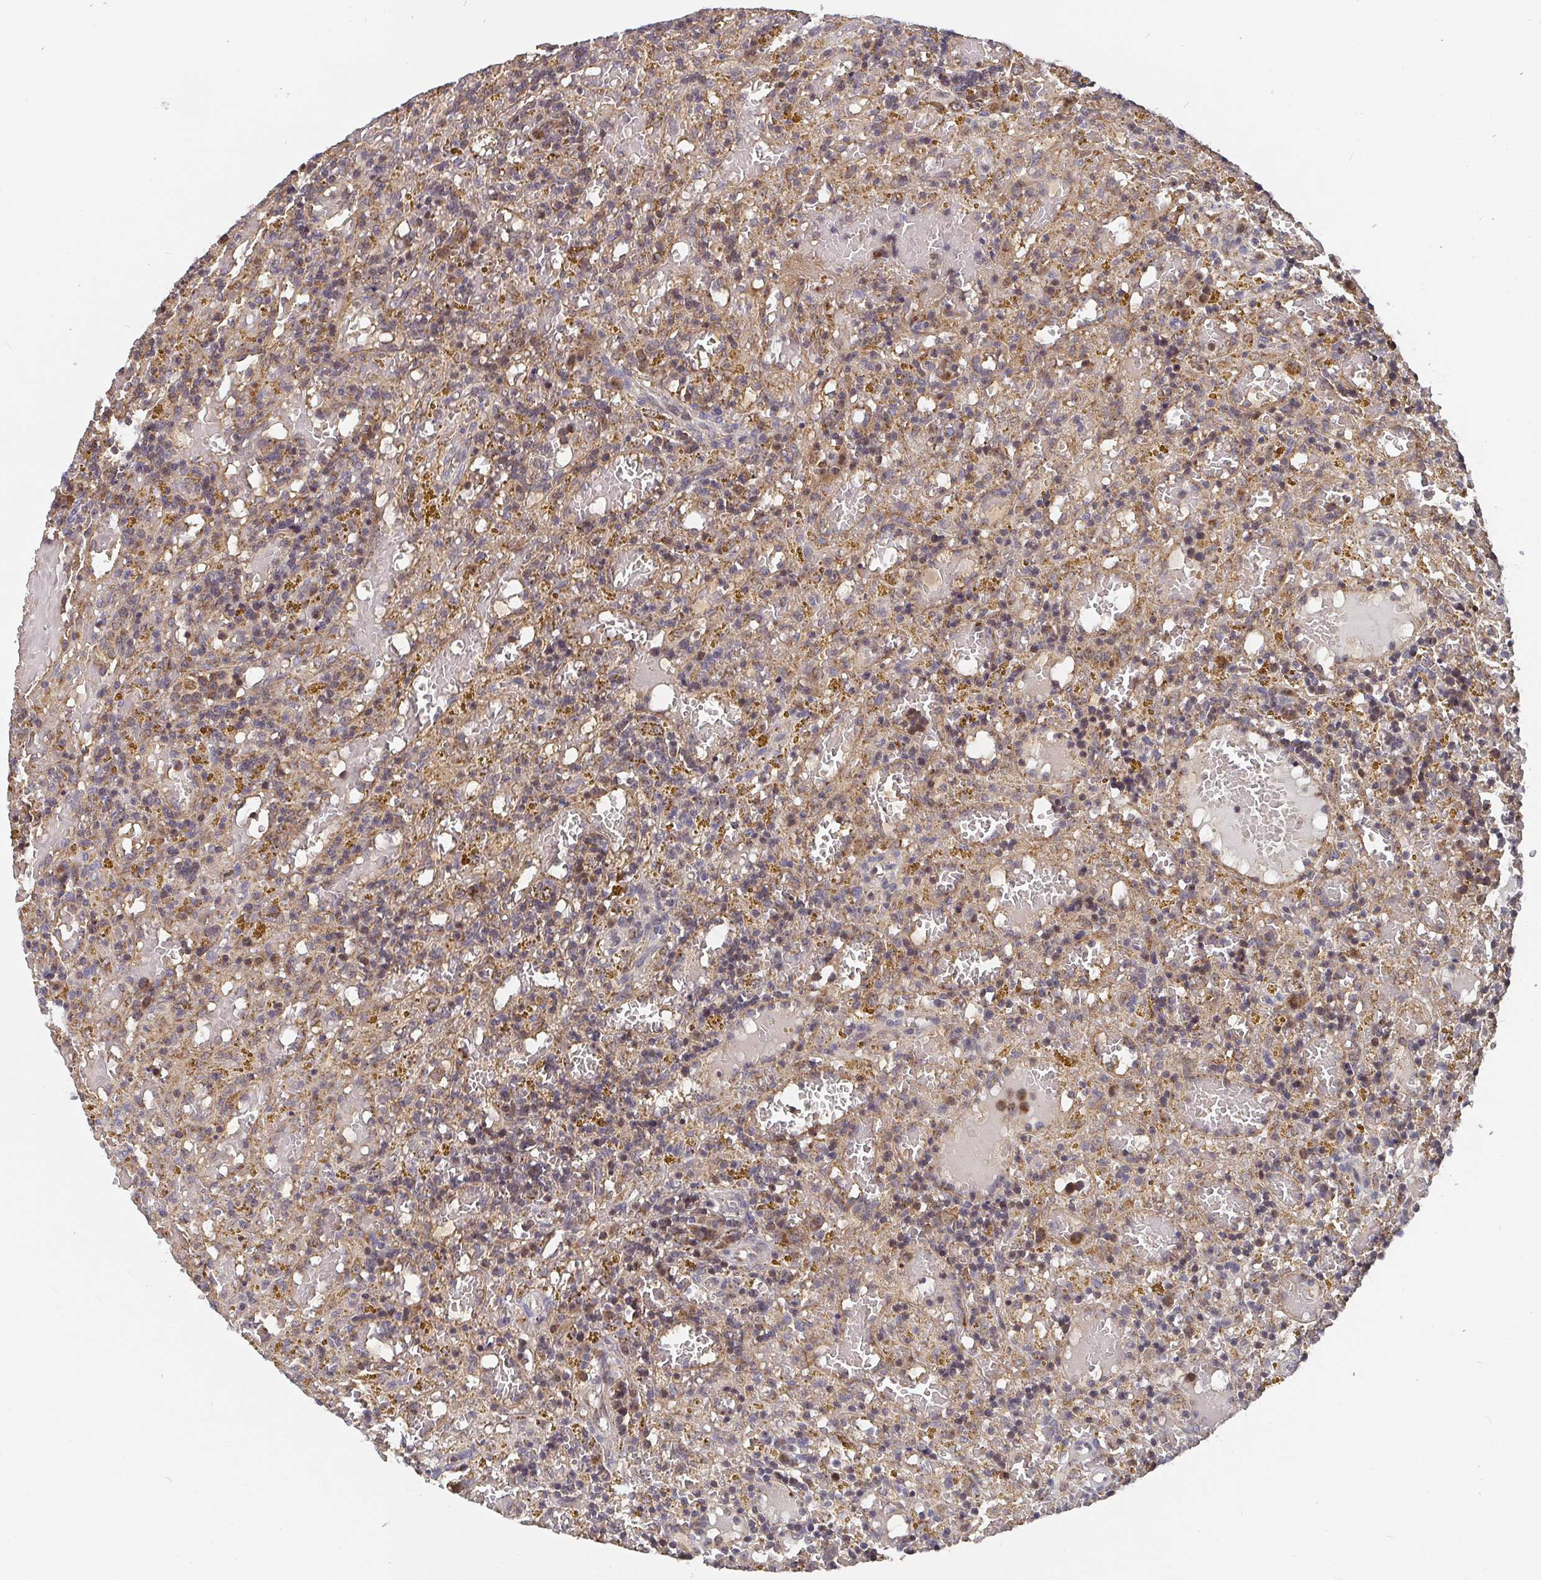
{"staining": {"intensity": "weak", "quantity": "25%-75%", "location": "cytoplasmic/membranous"}, "tissue": "lymphoma", "cell_type": "Tumor cells", "image_type": "cancer", "snomed": [{"axis": "morphology", "description": "Malignant lymphoma, non-Hodgkin's type, Low grade"}, {"axis": "topography", "description": "Spleen"}], "caption": "Low-grade malignant lymphoma, non-Hodgkin's type stained with IHC shows weak cytoplasmic/membranous positivity in about 25%-75% of tumor cells.", "gene": "PDF", "patient": {"sex": "female", "age": 65}}